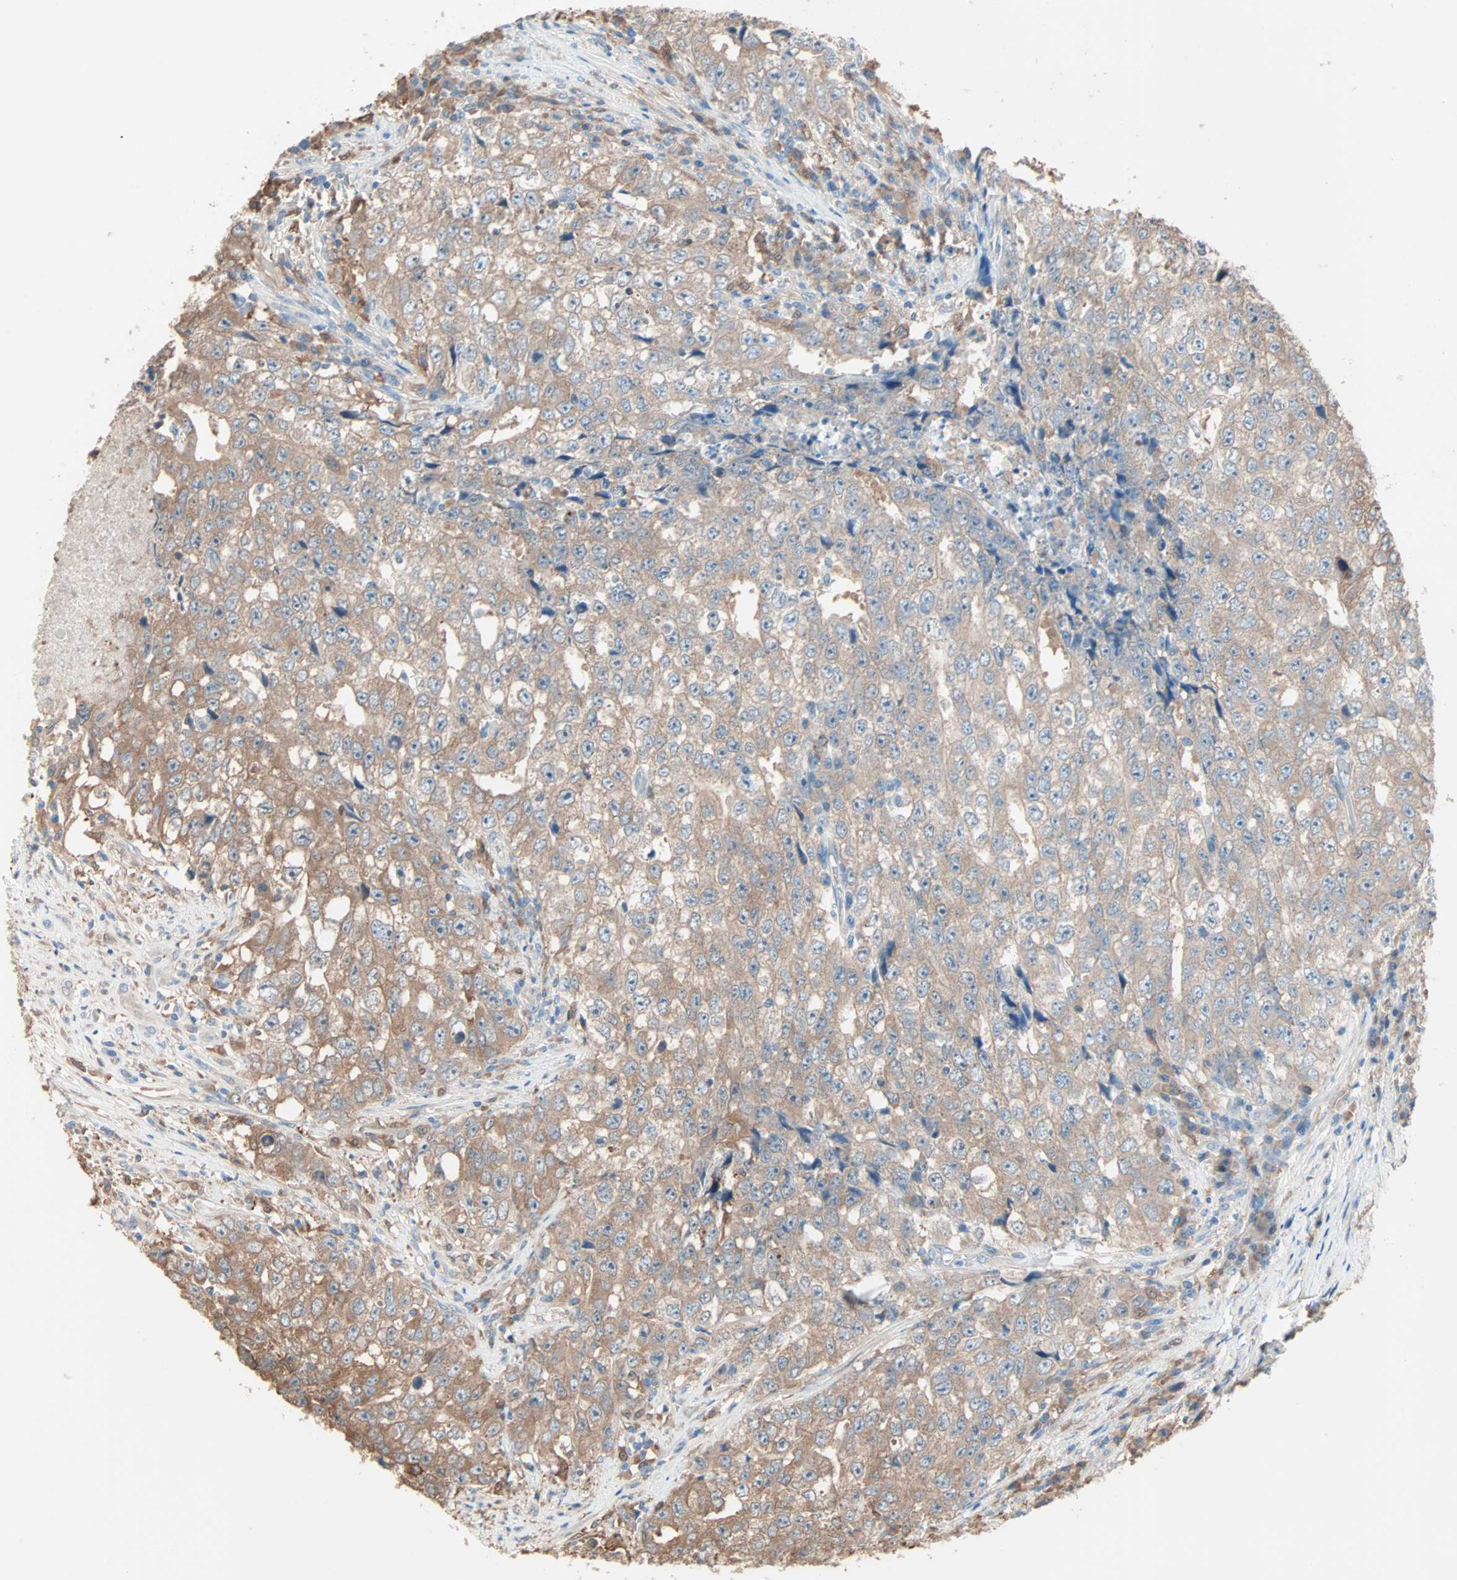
{"staining": {"intensity": "moderate", "quantity": ">75%", "location": "cytoplasmic/membranous"}, "tissue": "testis cancer", "cell_type": "Tumor cells", "image_type": "cancer", "snomed": [{"axis": "morphology", "description": "Necrosis, NOS"}, {"axis": "morphology", "description": "Carcinoma, Embryonal, NOS"}, {"axis": "topography", "description": "Testis"}], "caption": "Immunohistochemical staining of human testis cancer (embryonal carcinoma) displays medium levels of moderate cytoplasmic/membranous protein positivity in approximately >75% of tumor cells.", "gene": "PRDX1", "patient": {"sex": "male", "age": 19}}